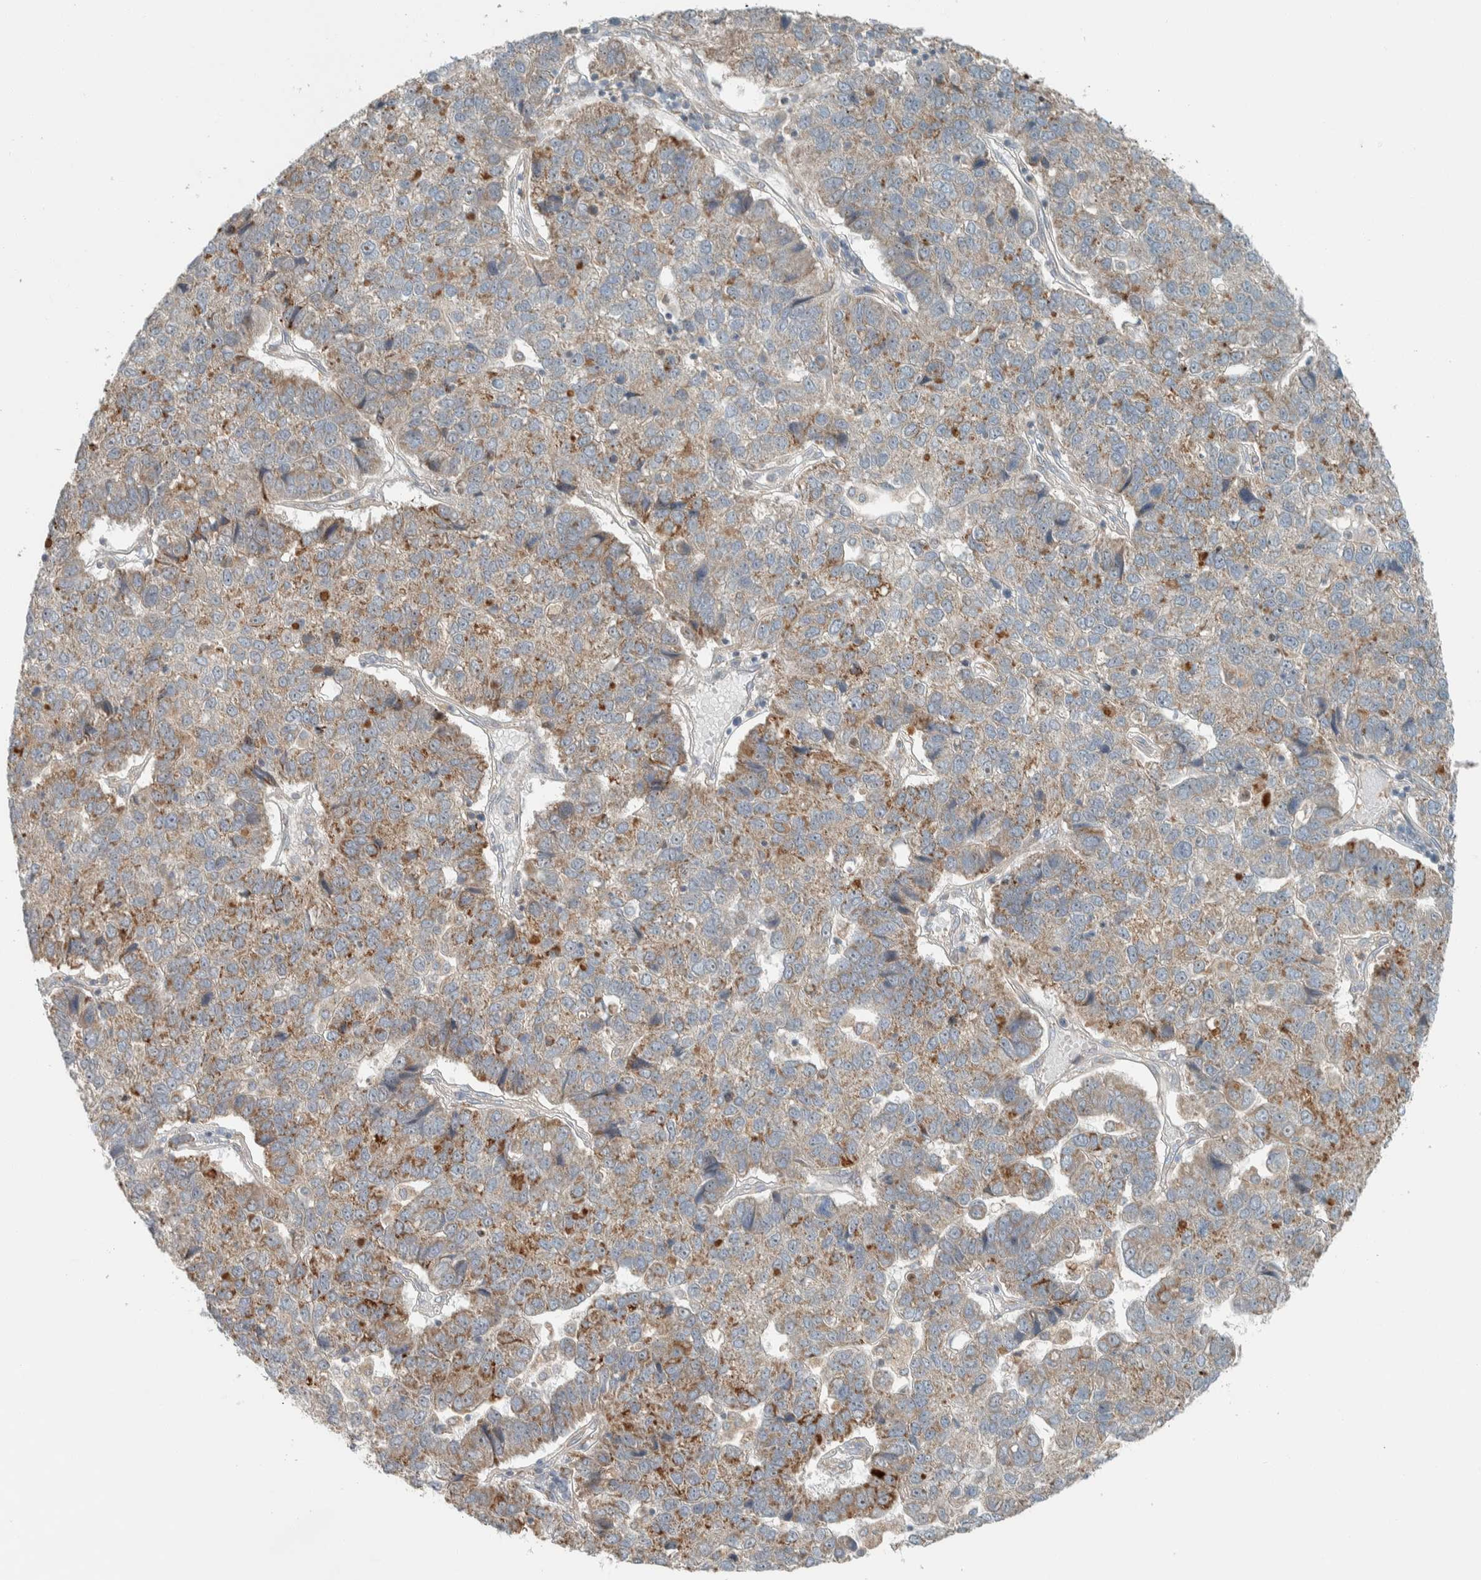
{"staining": {"intensity": "moderate", "quantity": "25%-75%", "location": "cytoplasmic/membranous"}, "tissue": "pancreatic cancer", "cell_type": "Tumor cells", "image_type": "cancer", "snomed": [{"axis": "morphology", "description": "Adenocarcinoma, NOS"}, {"axis": "topography", "description": "Pancreas"}], "caption": "Tumor cells show medium levels of moderate cytoplasmic/membranous staining in about 25%-75% of cells in human pancreatic adenocarcinoma. The staining was performed using DAB (3,3'-diaminobenzidine), with brown indicating positive protein expression. Nuclei are stained blue with hematoxylin.", "gene": "SLFN12L", "patient": {"sex": "female", "age": 61}}